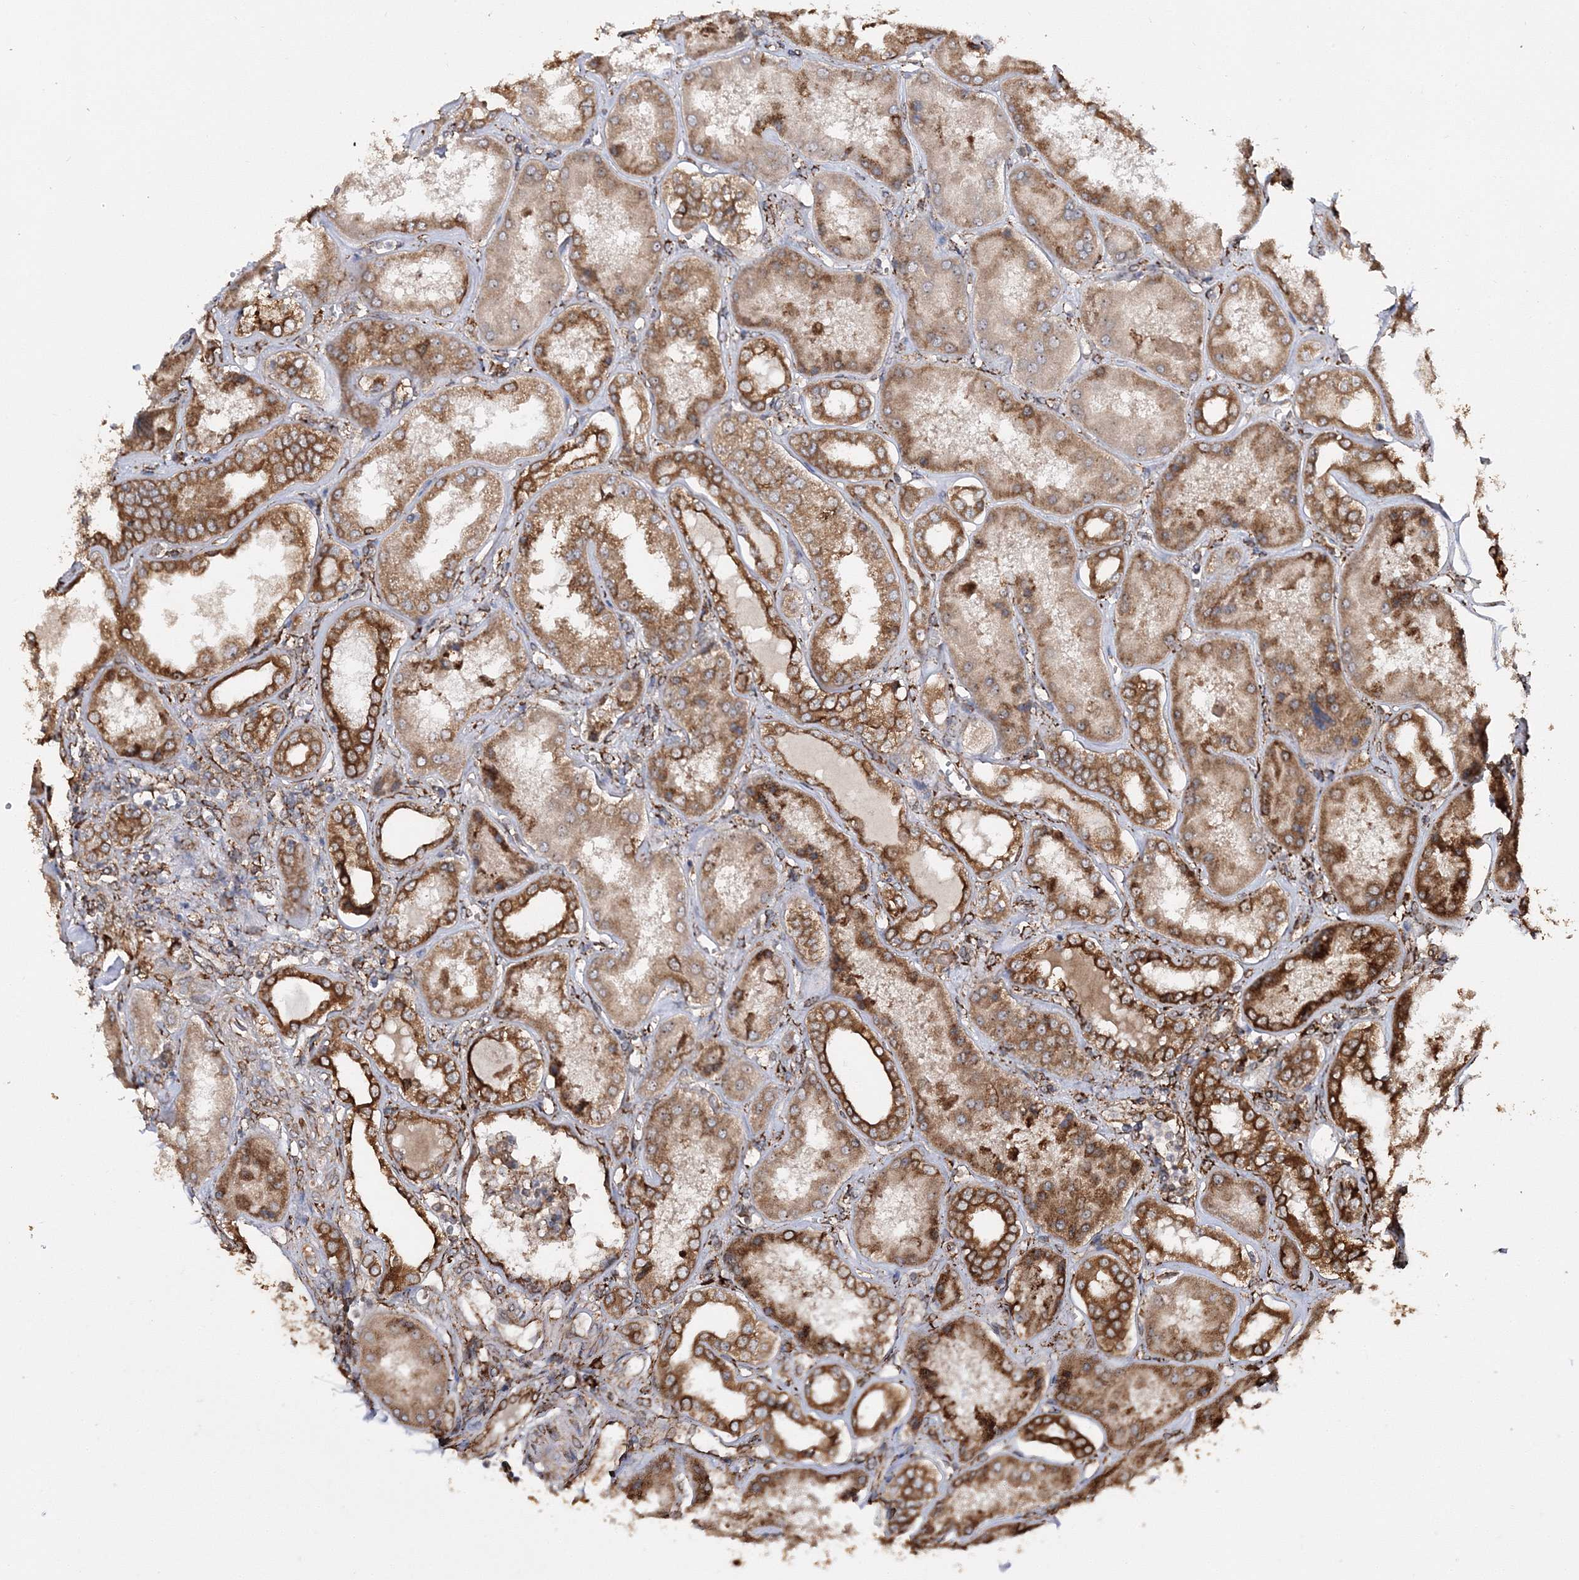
{"staining": {"intensity": "moderate", "quantity": ">75%", "location": "cytoplasmic/membranous"}, "tissue": "kidney", "cell_type": "Cells in glomeruli", "image_type": "normal", "snomed": [{"axis": "morphology", "description": "Normal tissue, NOS"}, {"axis": "topography", "description": "Kidney"}], "caption": "Brown immunohistochemical staining in unremarkable human kidney shows moderate cytoplasmic/membranous positivity in approximately >75% of cells in glomeruli.", "gene": "SCRN3", "patient": {"sex": "female", "age": 56}}